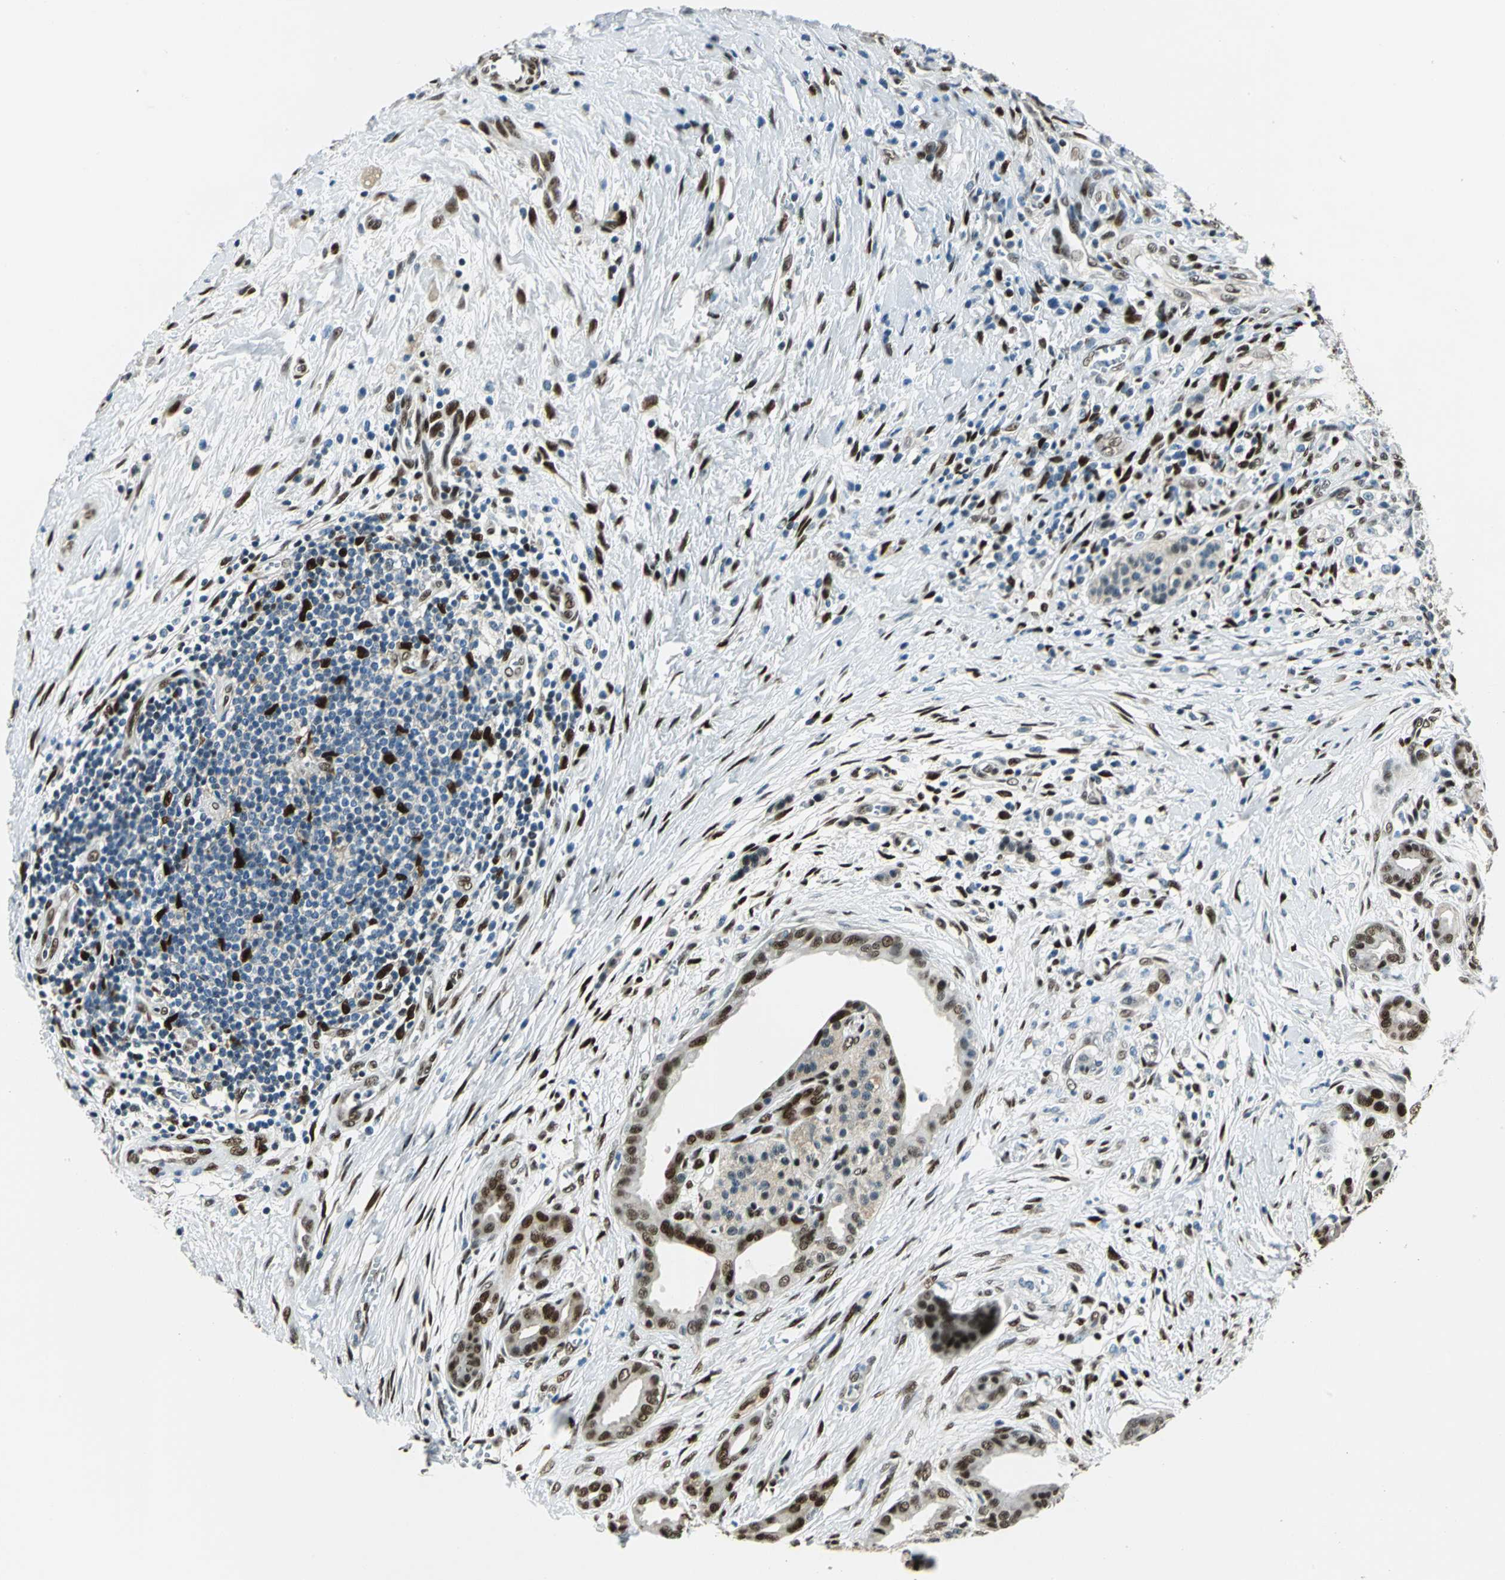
{"staining": {"intensity": "strong", "quantity": ">75%", "location": "nuclear"}, "tissue": "pancreatic cancer", "cell_type": "Tumor cells", "image_type": "cancer", "snomed": [{"axis": "morphology", "description": "Adenocarcinoma, NOS"}, {"axis": "topography", "description": "Pancreas"}], "caption": "Immunohistochemistry of human pancreatic cancer (adenocarcinoma) shows high levels of strong nuclear positivity in about >75% of tumor cells.", "gene": "NFIA", "patient": {"sex": "male", "age": 59}}